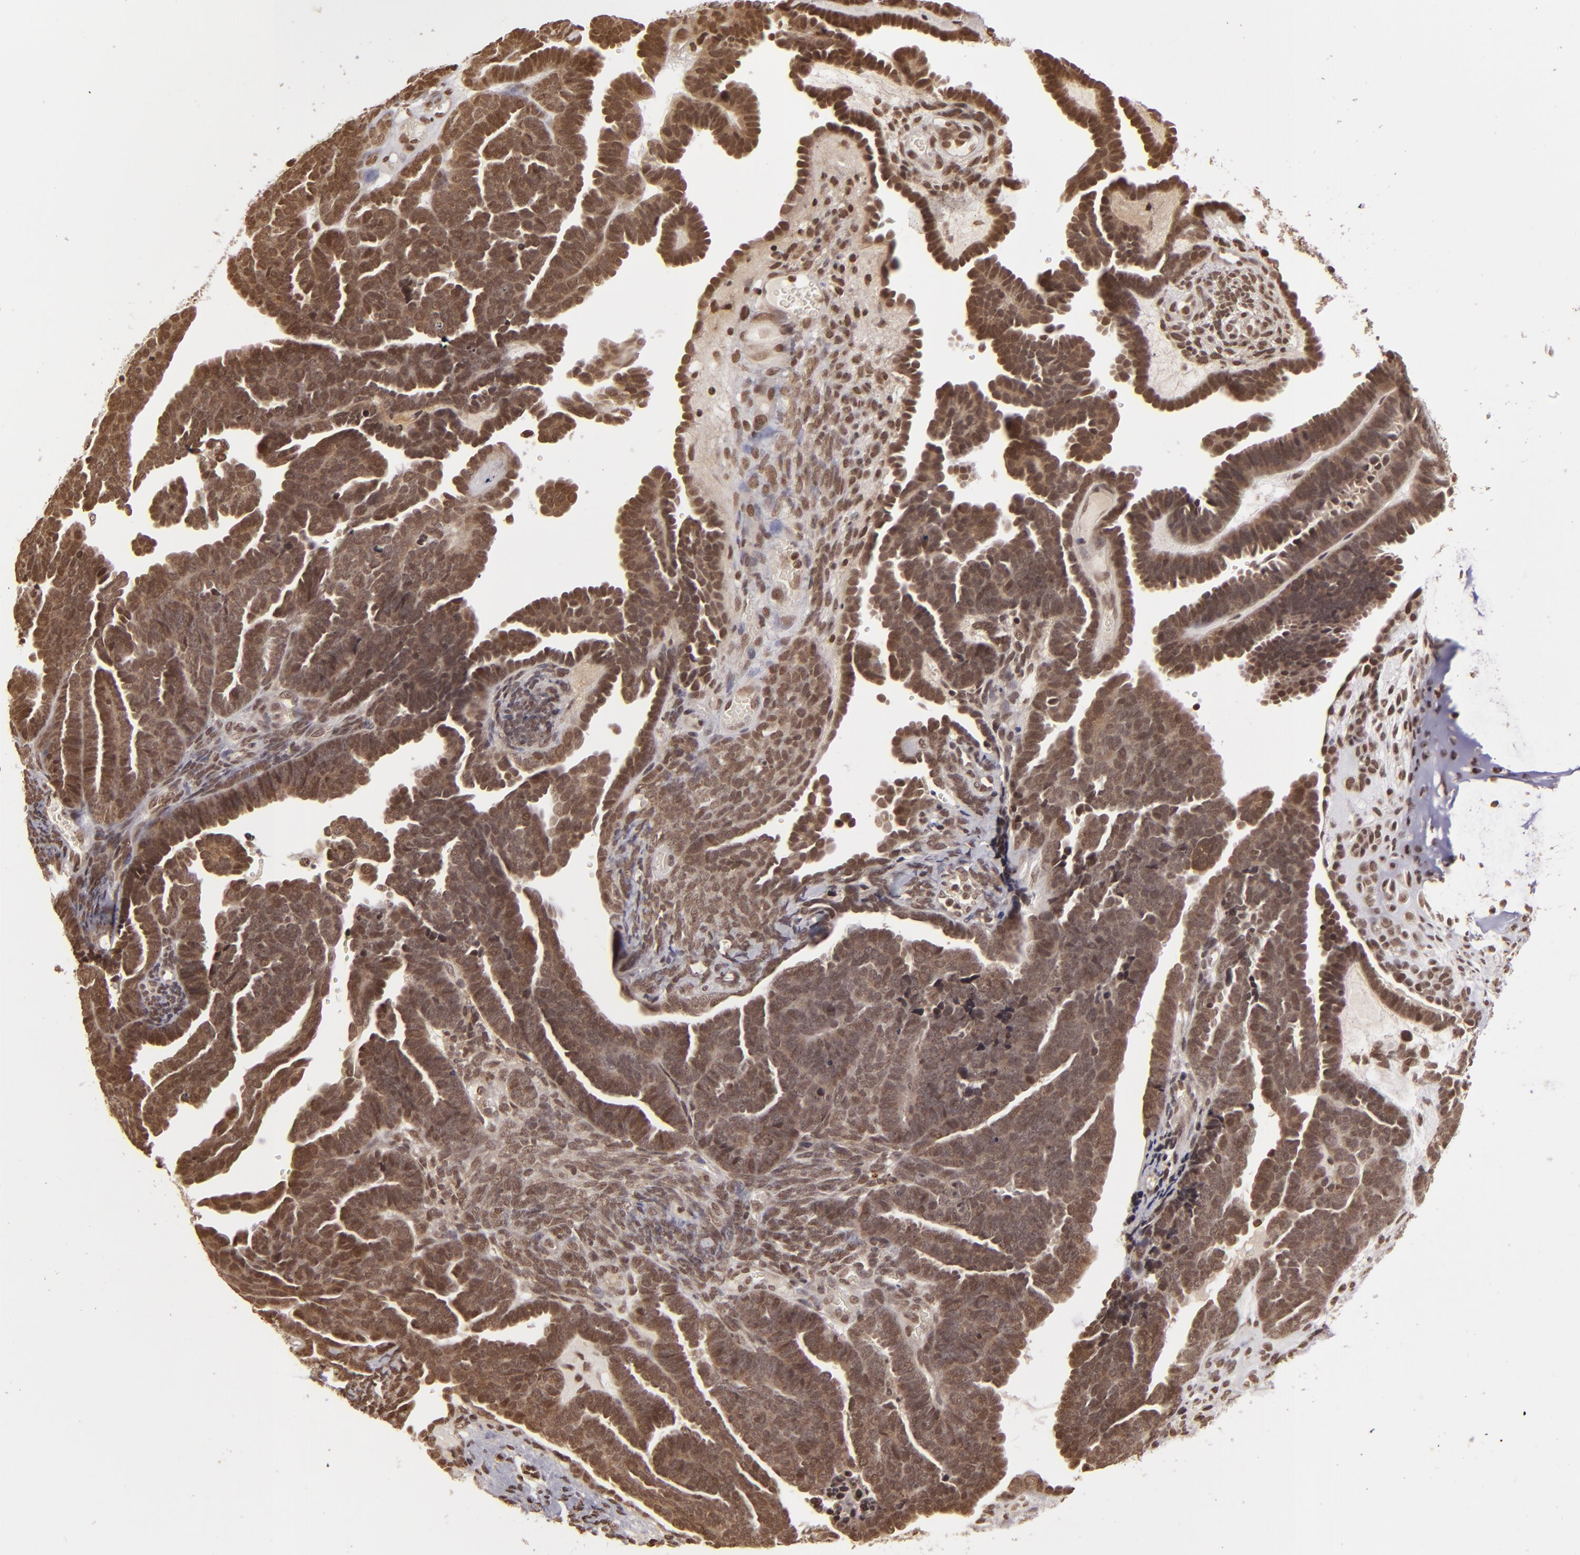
{"staining": {"intensity": "moderate", "quantity": ">75%", "location": "nuclear"}, "tissue": "endometrial cancer", "cell_type": "Tumor cells", "image_type": "cancer", "snomed": [{"axis": "morphology", "description": "Neoplasm, malignant, NOS"}, {"axis": "topography", "description": "Endometrium"}], "caption": "Tumor cells show medium levels of moderate nuclear expression in about >75% of cells in human endometrial cancer (neoplasm (malignant)).", "gene": "CUL3", "patient": {"sex": "female", "age": 74}}